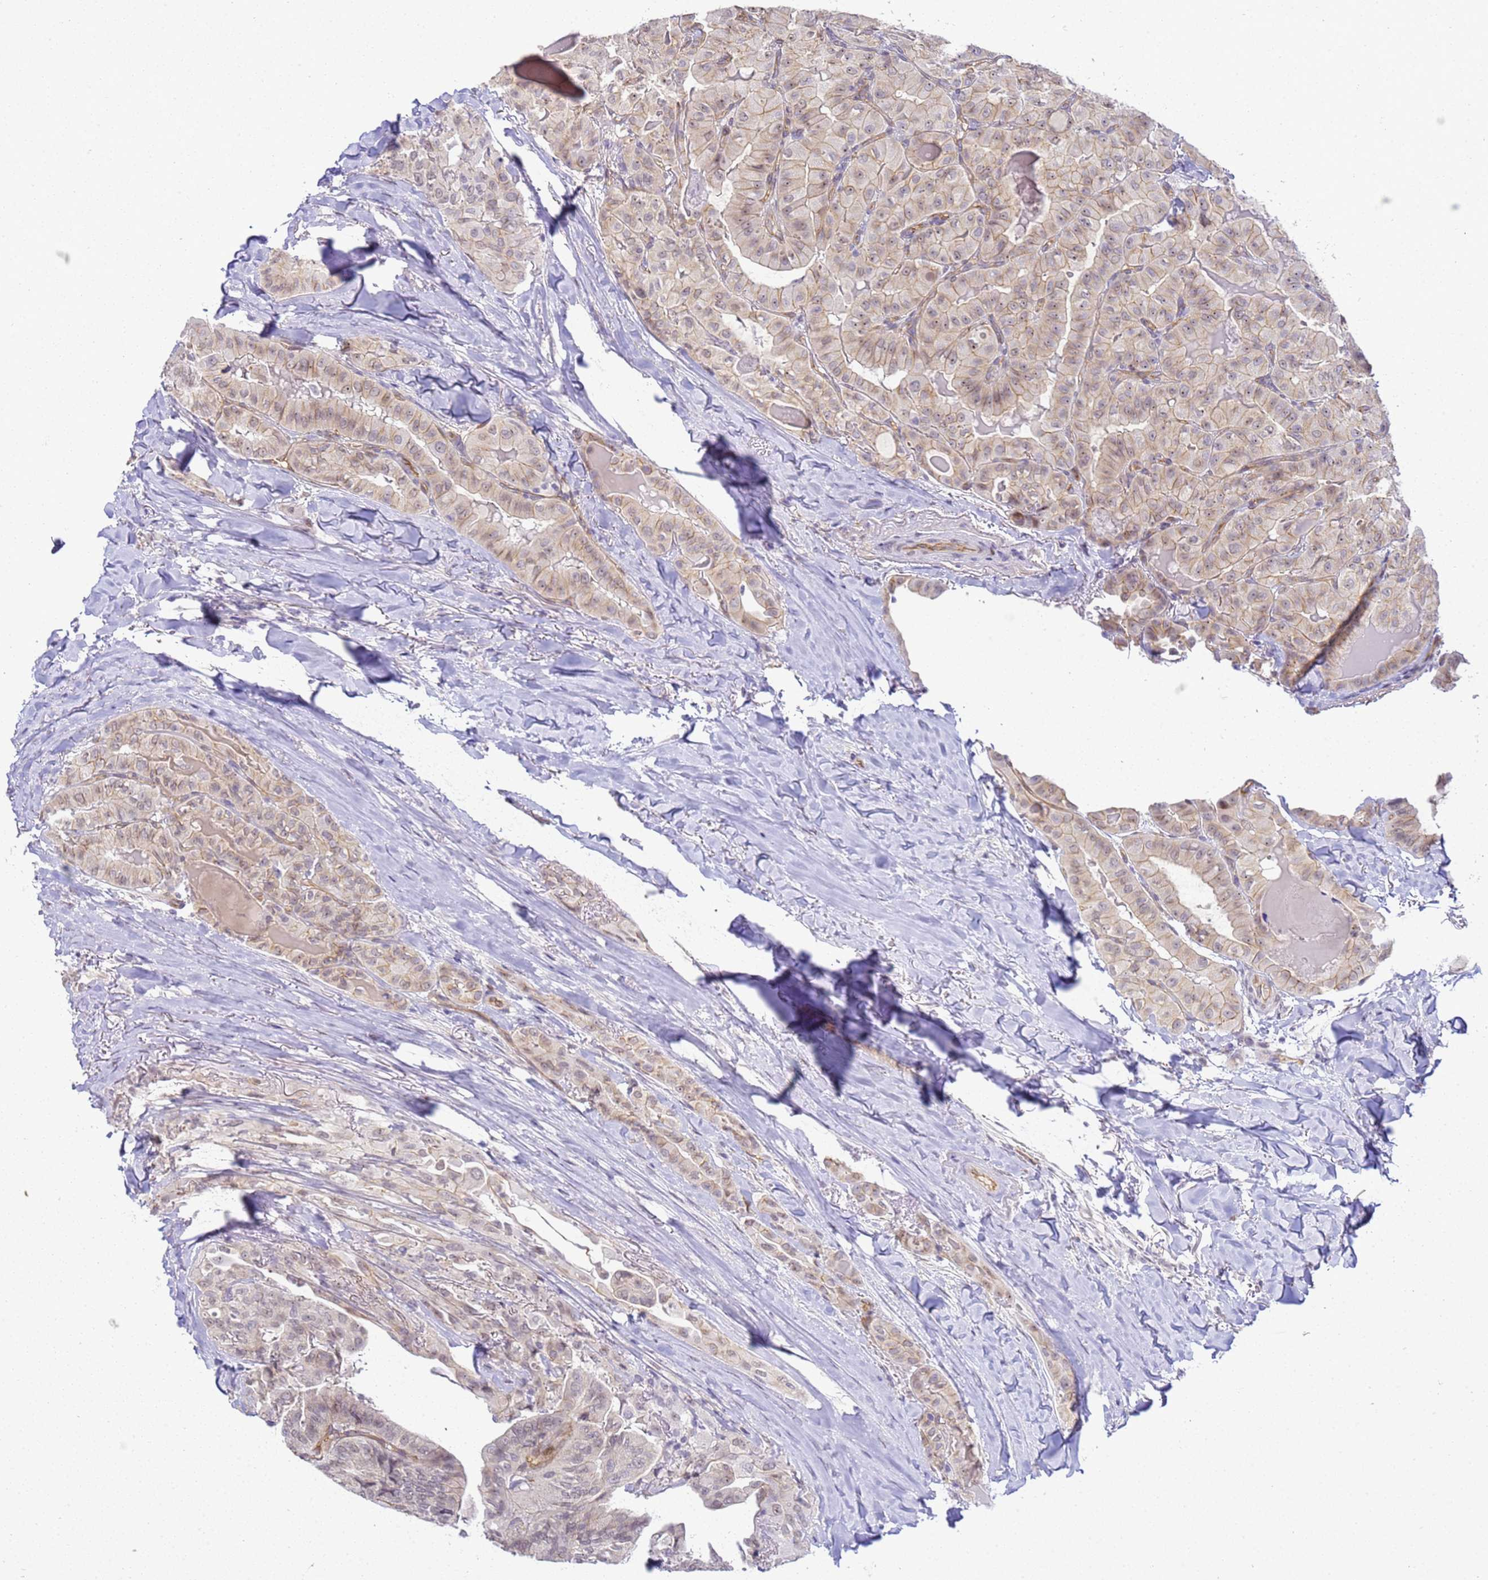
{"staining": {"intensity": "weak", "quantity": "25%-75%", "location": "cytoplasmic/membranous"}, "tissue": "thyroid cancer", "cell_type": "Tumor cells", "image_type": "cancer", "snomed": [{"axis": "morphology", "description": "Papillary adenocarcinoma, NOS"}, {"axis": "topography", "description": "Thyroid gland"}], "caption": "This image displays immunohistochemistry (IHC) staining of thyroid cancer, with low weak cytoplasmic/membranous staining in approximately 25%-75% of tumor cells.", "gene": "GON4L", "patient": {"sex": "female", "age": 68}}